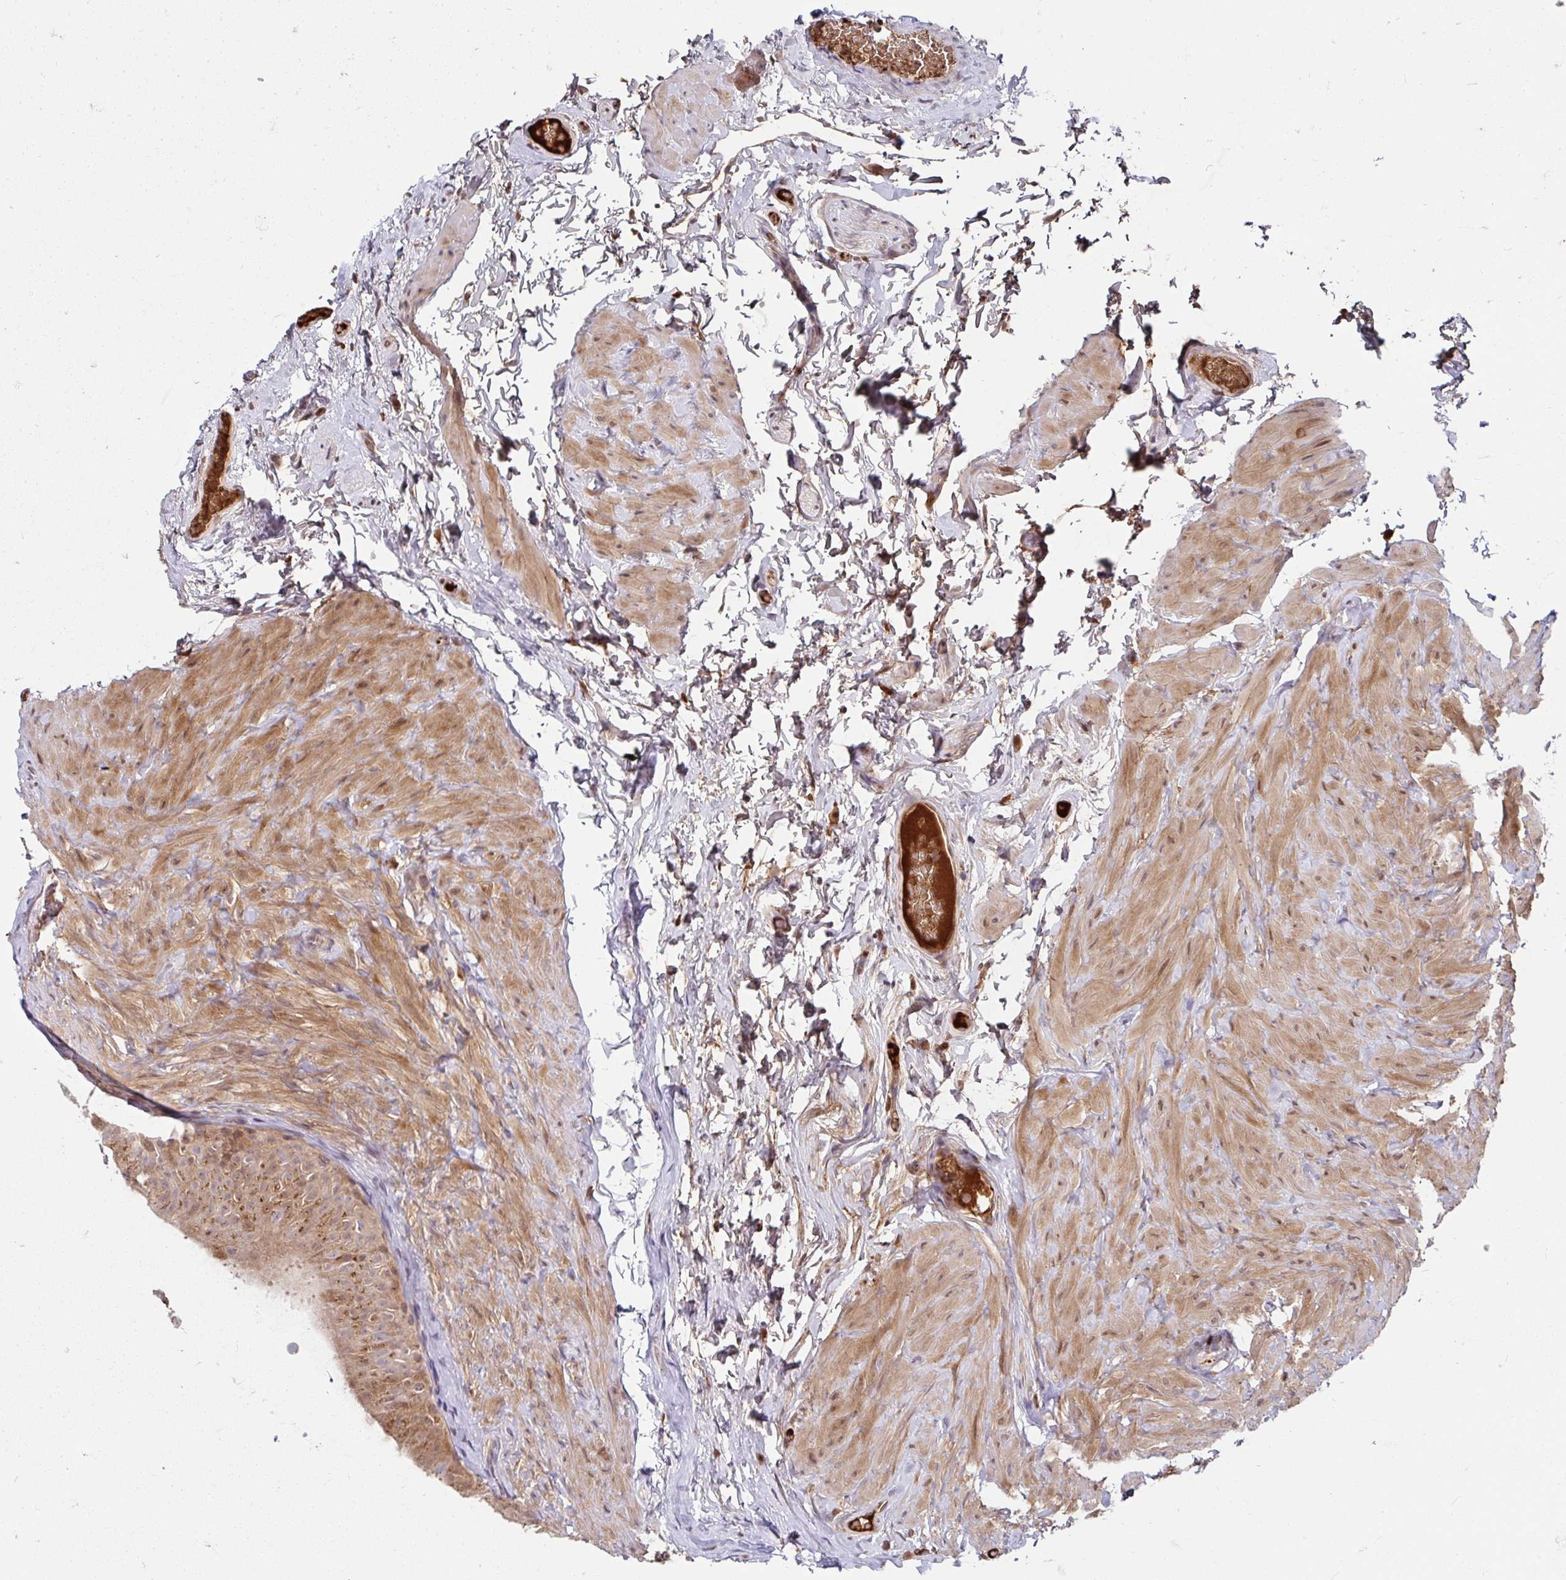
{"staining": {"intensity": "moderate", "quantity": ">75%", "location": "cytoplasmic/membranous,nuclear"}, "tissue": "epididymis", "cell_type": "Glandular cells", "image_type": "normal", "snomed": [{"axis": "morphology", "description": "Normal tissue, NOS"}, {"axis": "topography", "description": "Epididymis, spermatic cord, NOS"}, {"axis": "topography", "description": "Epididymis"}], "caption": "This micrograph shows IHC staining of normal epididymis, with medium moderate cytoplasmic/membranous,nuclear expression in about >75% of glandular cells.", "gene": "BLVRA", "patient": {"sex": "male", "age": 31}}